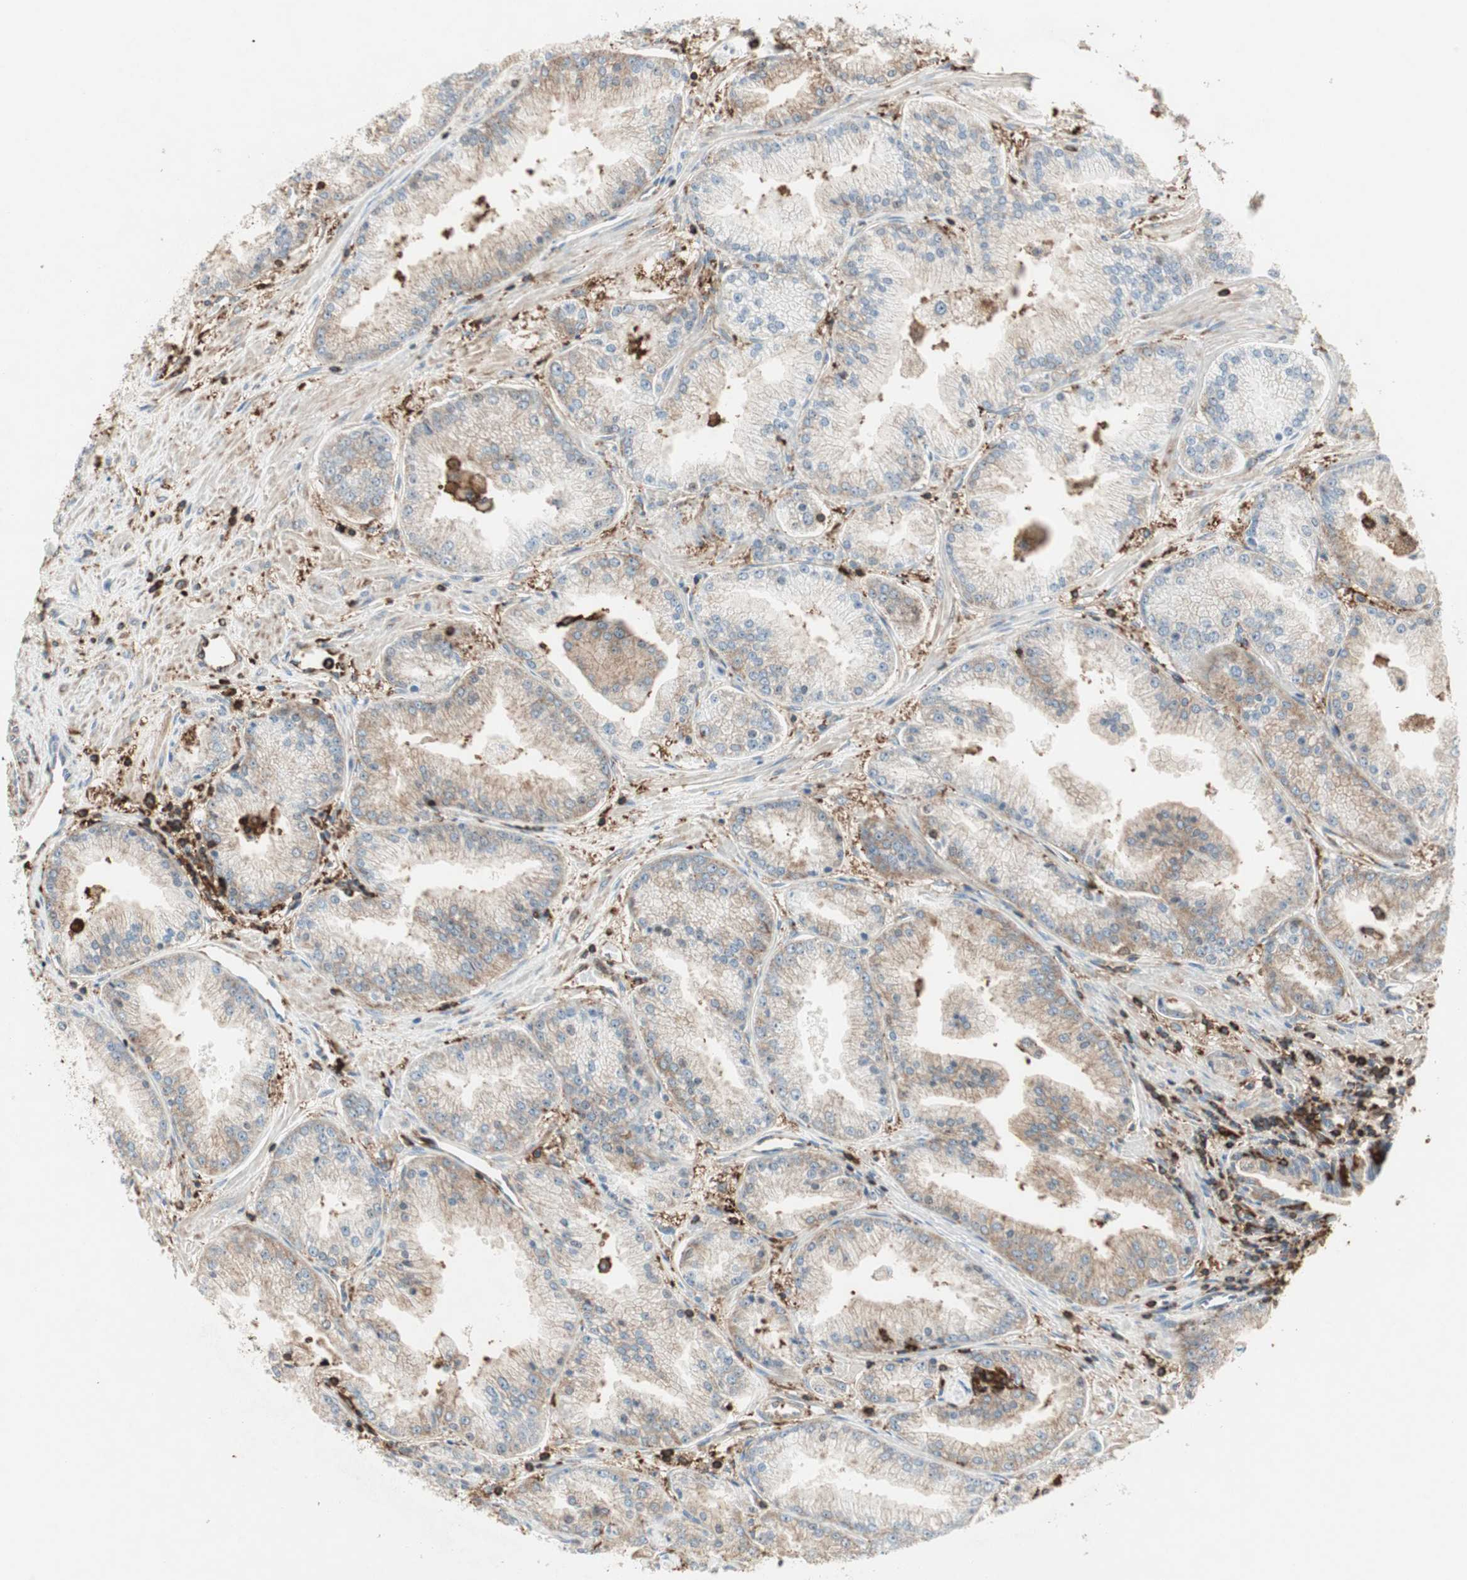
{"staining": {"intensity": "weak", "quantity": "25%-75%", "location": "cytoplasmic/membranous"}, "tissue": "prostate cancer", "cell_type": "Tumor cells", "image_type": "cancer", "snomed": [{"axis": "morphology", "description": "Adenocarcinoma, High grade"}, {"axis": "topography", "description": "Prostate"}], "caption": "A high-resolution micrograph shows IHC staining of prostate adenocarcinoma (high-grade), which shows weak cytoplasmic/membranous staining in approximately 25%-75% of tumor cells.", "gene": "MMP3", "patient": {"sex": "male", "age": 61}}